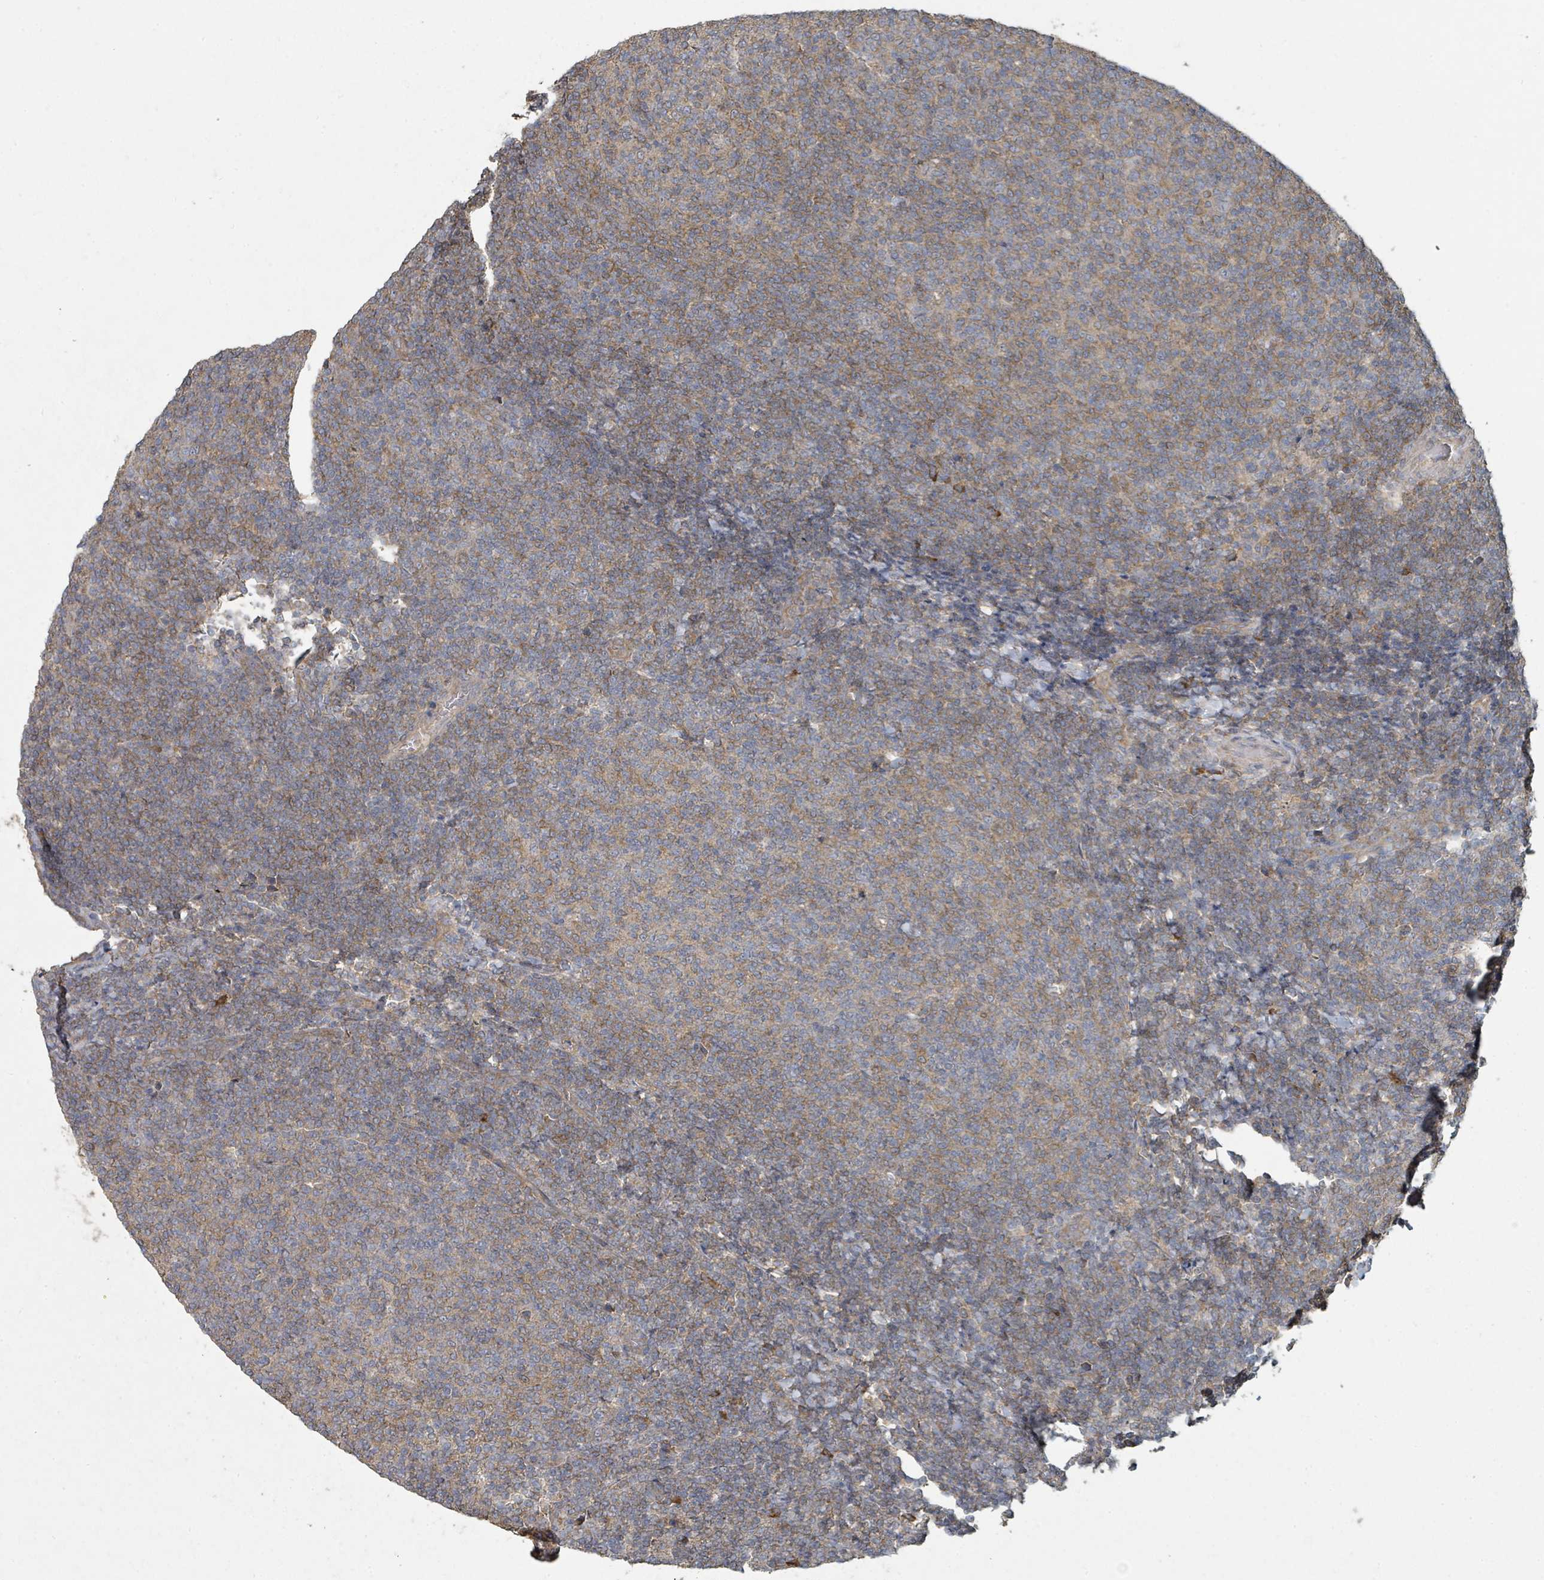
{"staining": {"intensity": "moderate", "quantity": ">75%", "location": "cytoplasmic/membranous"}, "tissue": "lymphoma", "cell_type": "Tumor cells", "image_type": "cancer", "snomed": [{"axis": "morphology", "description": "Malignant lymphoma, non-Hodgkin's type, Low grade"}, {"axis": "topography", "description": "Lymph node"}], "caption": "Immunohistochemical staining of human lymphoma demonstrates medium levels of moderate cytoplasmic/membranous protein expression in about >75% of tumor cells.", "gene": "WDFY1", "patient": {"sex": "male", "age": 66}}